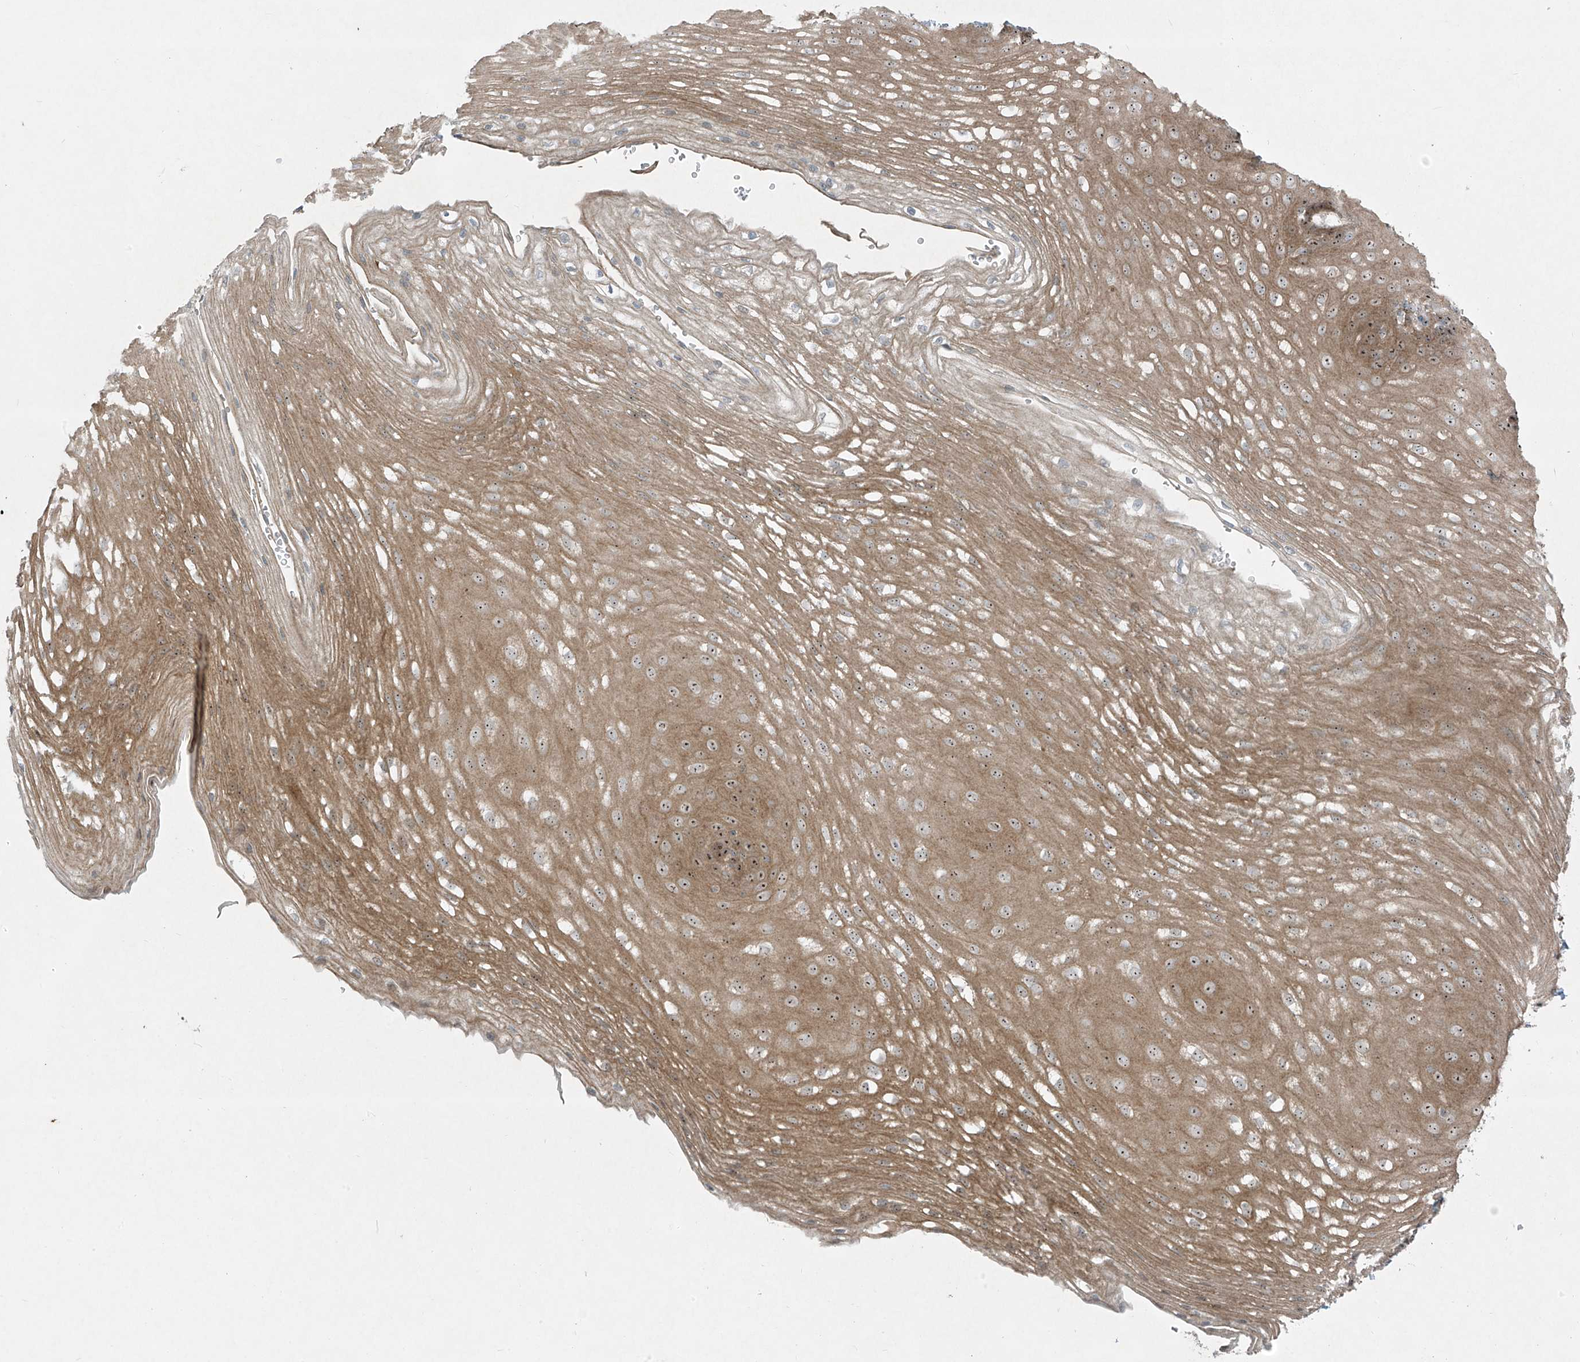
{"staining": {"intensity": "moderate", "quantity": ">75%", "location": "cytoplasmic/membranous,nuclear"}, "tissue": "esophagus", "cell_type": "Squamous epithelial cells", "image_type": "normal", "snomed": [{"axis": "morphology", "description": "Normal tissue, NOS"}, {"axis": "topography", "description": "Esophagus"}], "caption": "There is medium levels of moderate cytoplasmic/membranous,nuclear expression in squamous epithelial cells of normal esophagus, as demonstrated by immunohistochemical staining (brown color).", "gene": "PPCS", "patient": {"sex": "female", "age": 66}}